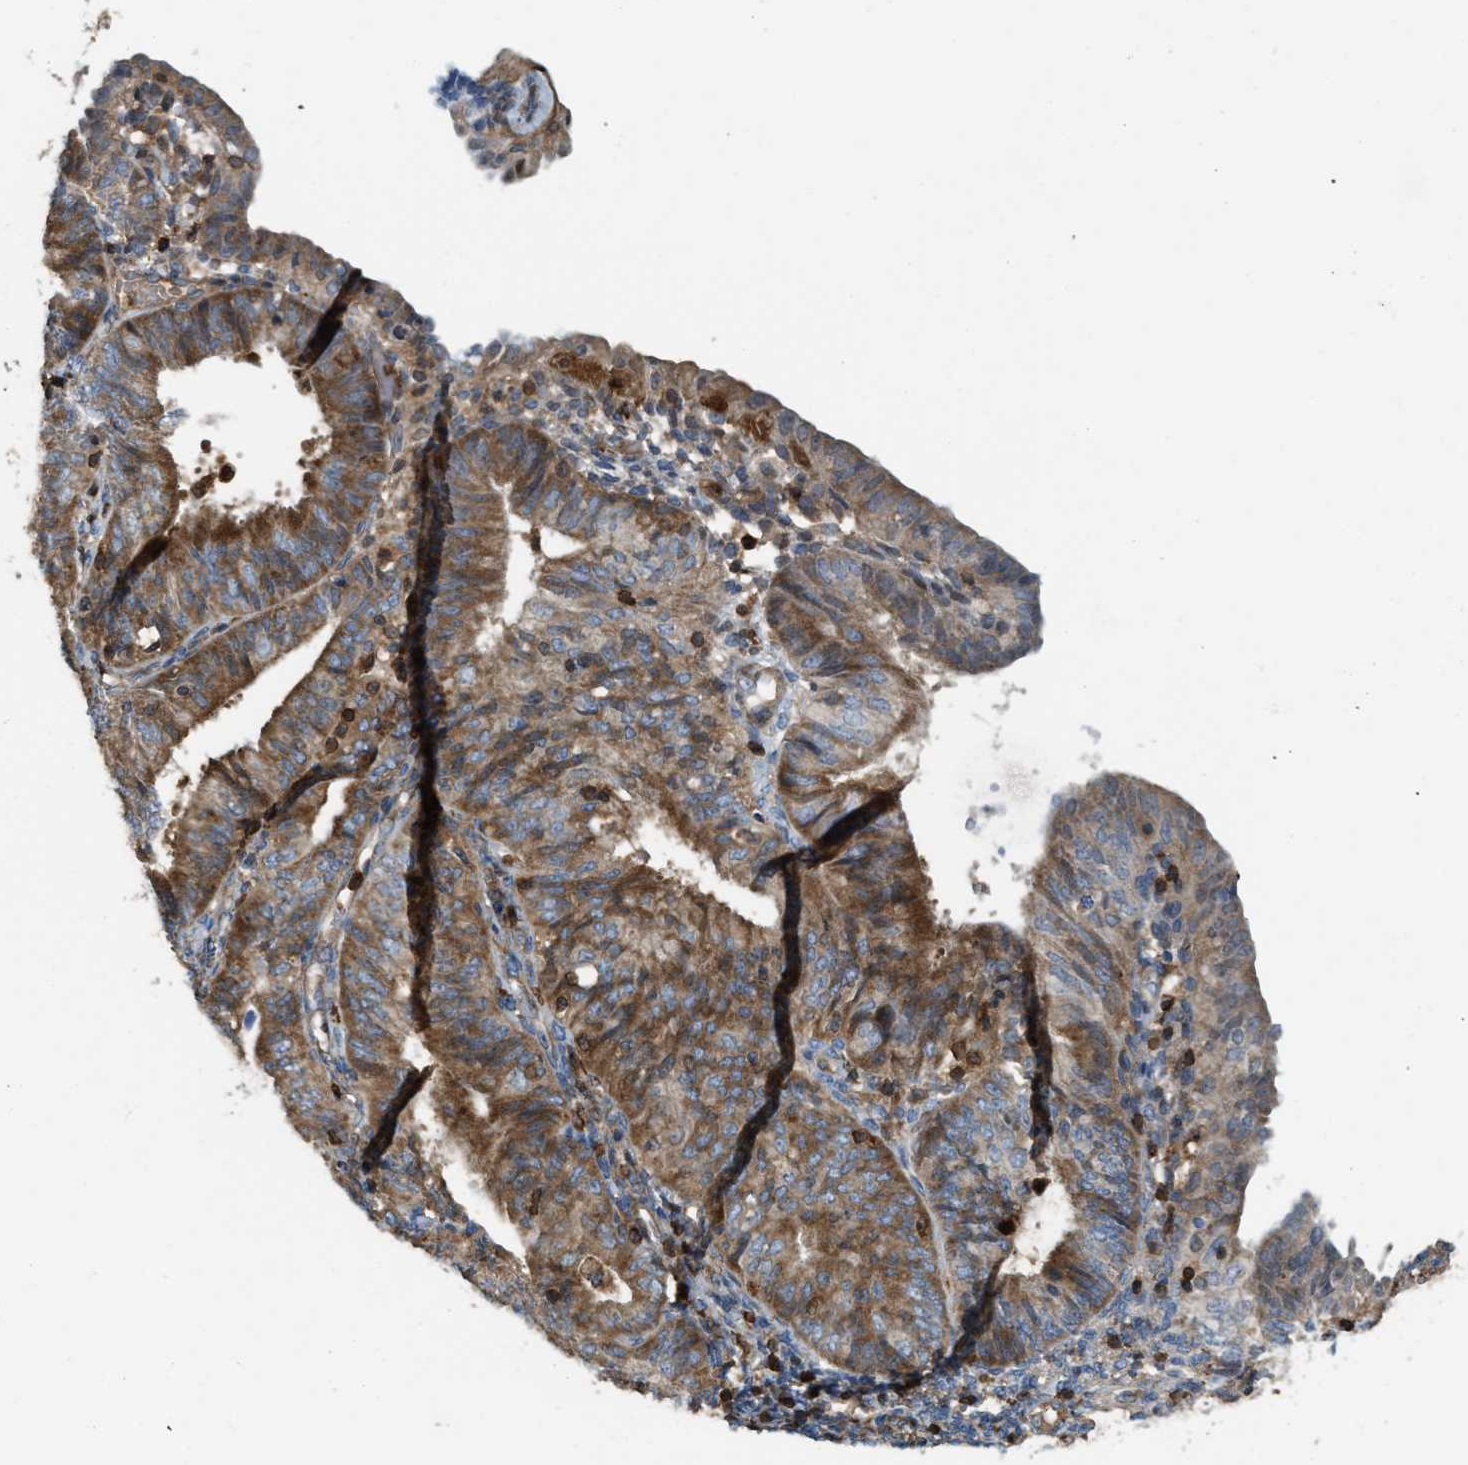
{"staining": {"intensity": "moderate", "quantity": "25%-75%", "location": "cytoplasmic/membranous"}, "tissue": "endometrial cancer", "cell_type": "Tumor cells", "image_type": "cancer", "snomed": [{"axis": "morphology", "description": "Adenocarcinoma, NOS"}, {"axis": "topography", "description": "Endometrium"}], "caption": "Immunohistochemical staining of adenocarcinoma (endometrial) reveals medium levels of moderate cytoplasmic/membranous protein expression in approximately 25%-75% of tumor cells. Nuclei are stained in blue.", "gene": "SERPINB5", "patient": {"sex": "female", "age": 58}}